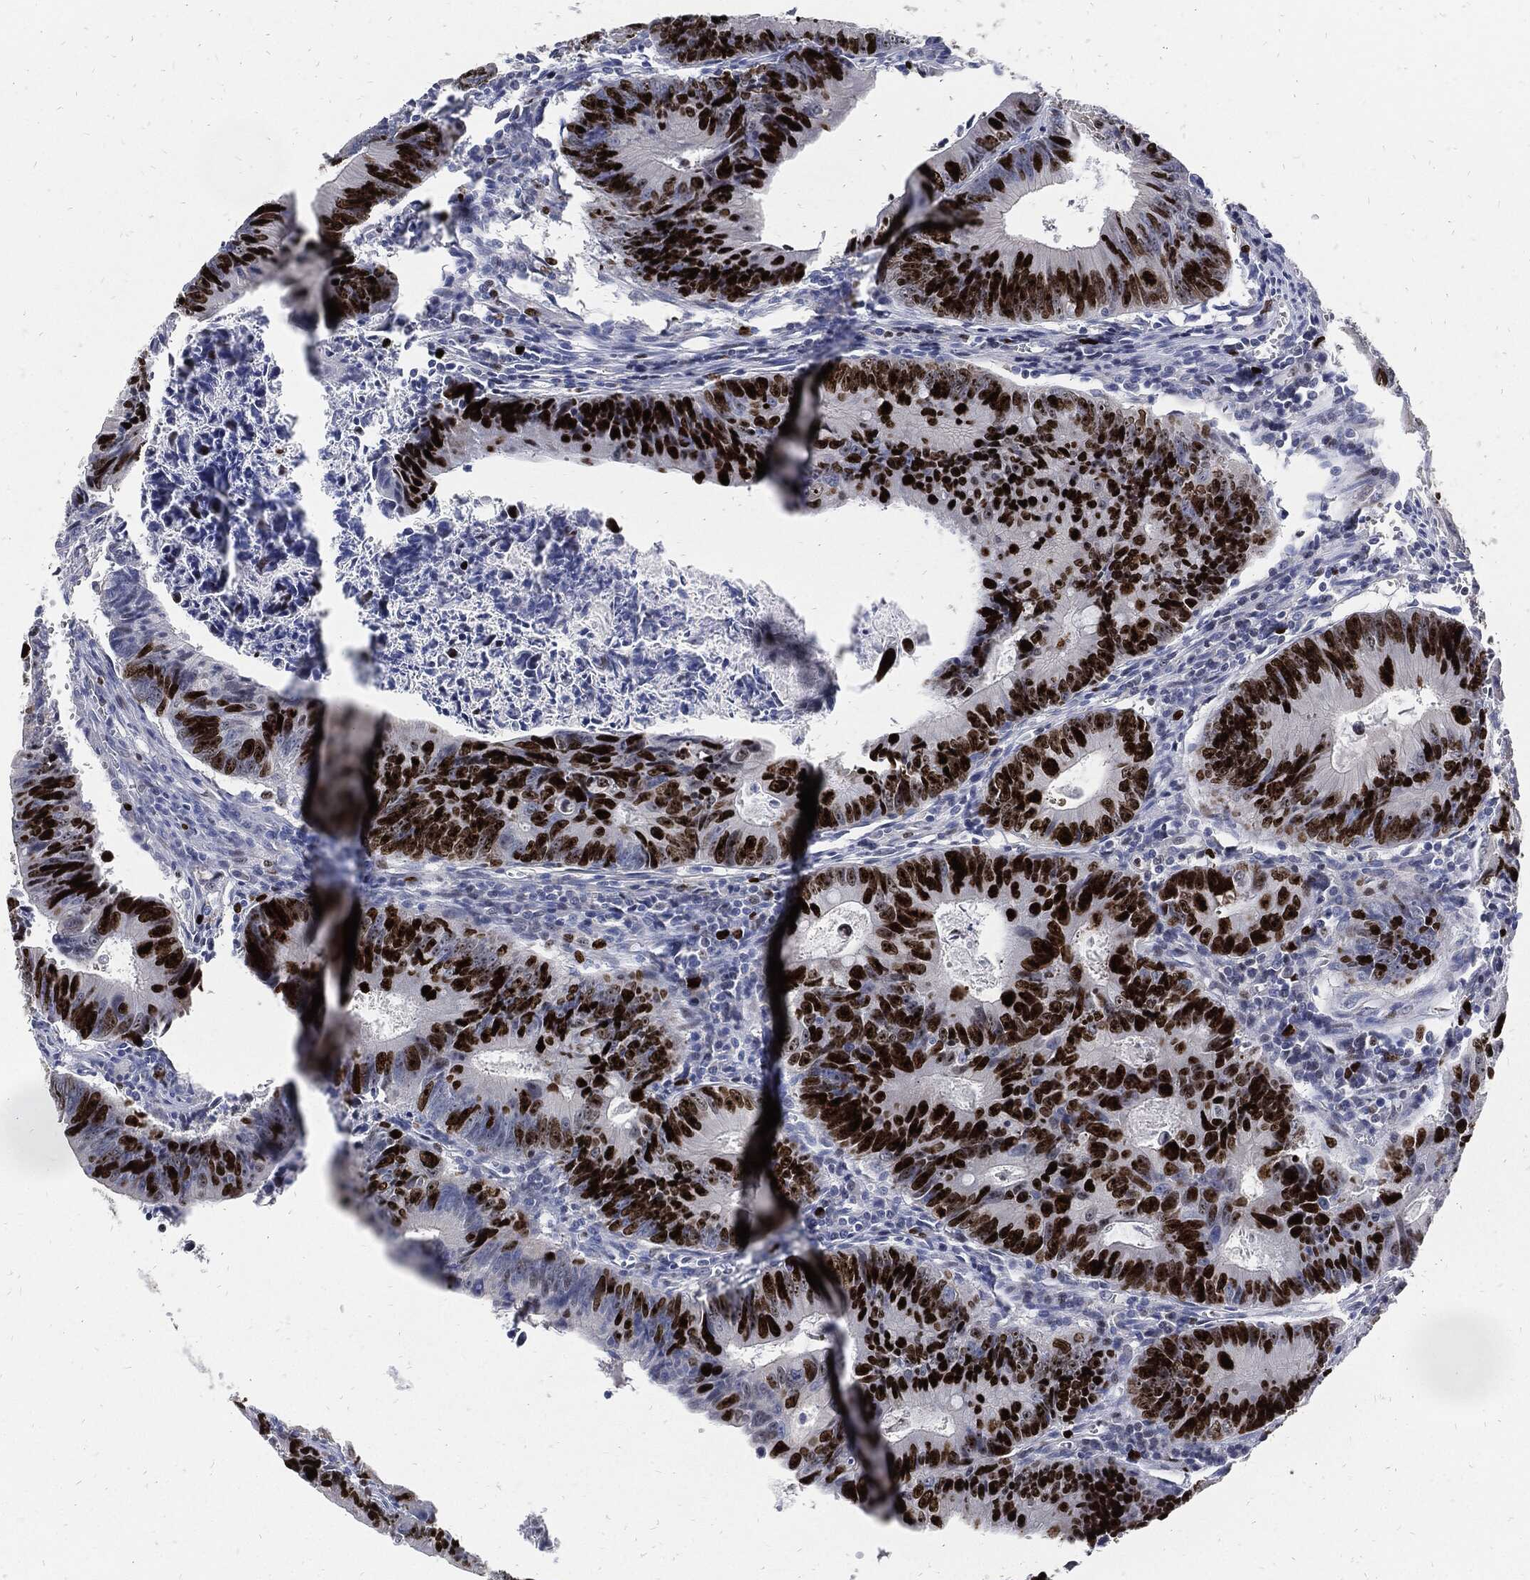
{"staining": {"intensity": "strong", "quantity": ">75%", "location": "nuclear"}, "tissue": "colorectal cancer", "cell_type": "Tumor cells", "image_type": "cancer", "snomed": [{"axis": "morphology", "description": "Adenocarcinoma, NOS"}, {"axis": "topography", "description": "Colon"}], "caption": "There is high levels of strong nuclear positivity in tumor cells of colorectal cancer, as demonstrated by immunohistochemical staining (brown color).", "gene": "MKI67", "patient": {"sex": "female", "age": 87}}